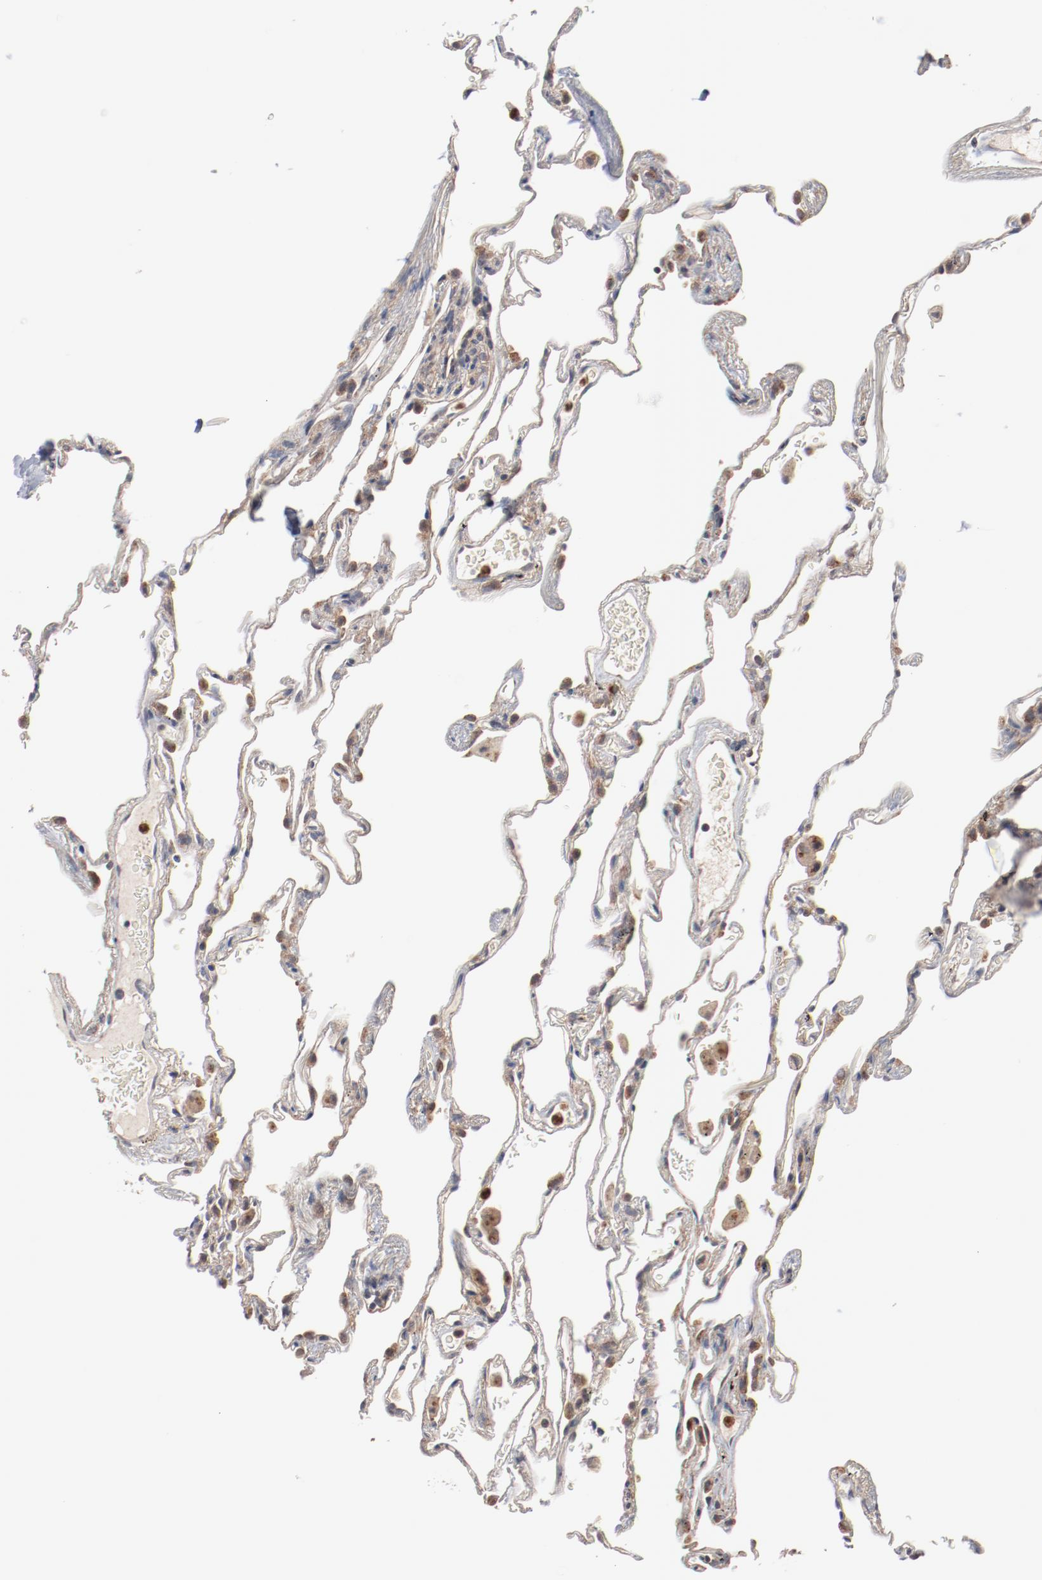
{"staining": {"intensity": "weak", "quantity": "25%-75%", "location": "cytoplasmic/membranous"}, "tissue": "lung", "cell_type": "Alveolar cells", "image_type": "normal", "snomed": [{"axis": "morphology", "description": "Normal tissue, NOS"}, {"axis": "morphology", "description": "Inflammation, NOS"}, {"axis": "topography", "description": "Lung"}], "caption": "DAB immunohistochemical staining of normal lung demonstrates weak cytoplasmic/membranous protein positivity in approximately 25%-75% of alveolar cells.", "gene": "RNASE11", "patient": {"sex": "male", "age": 69}}